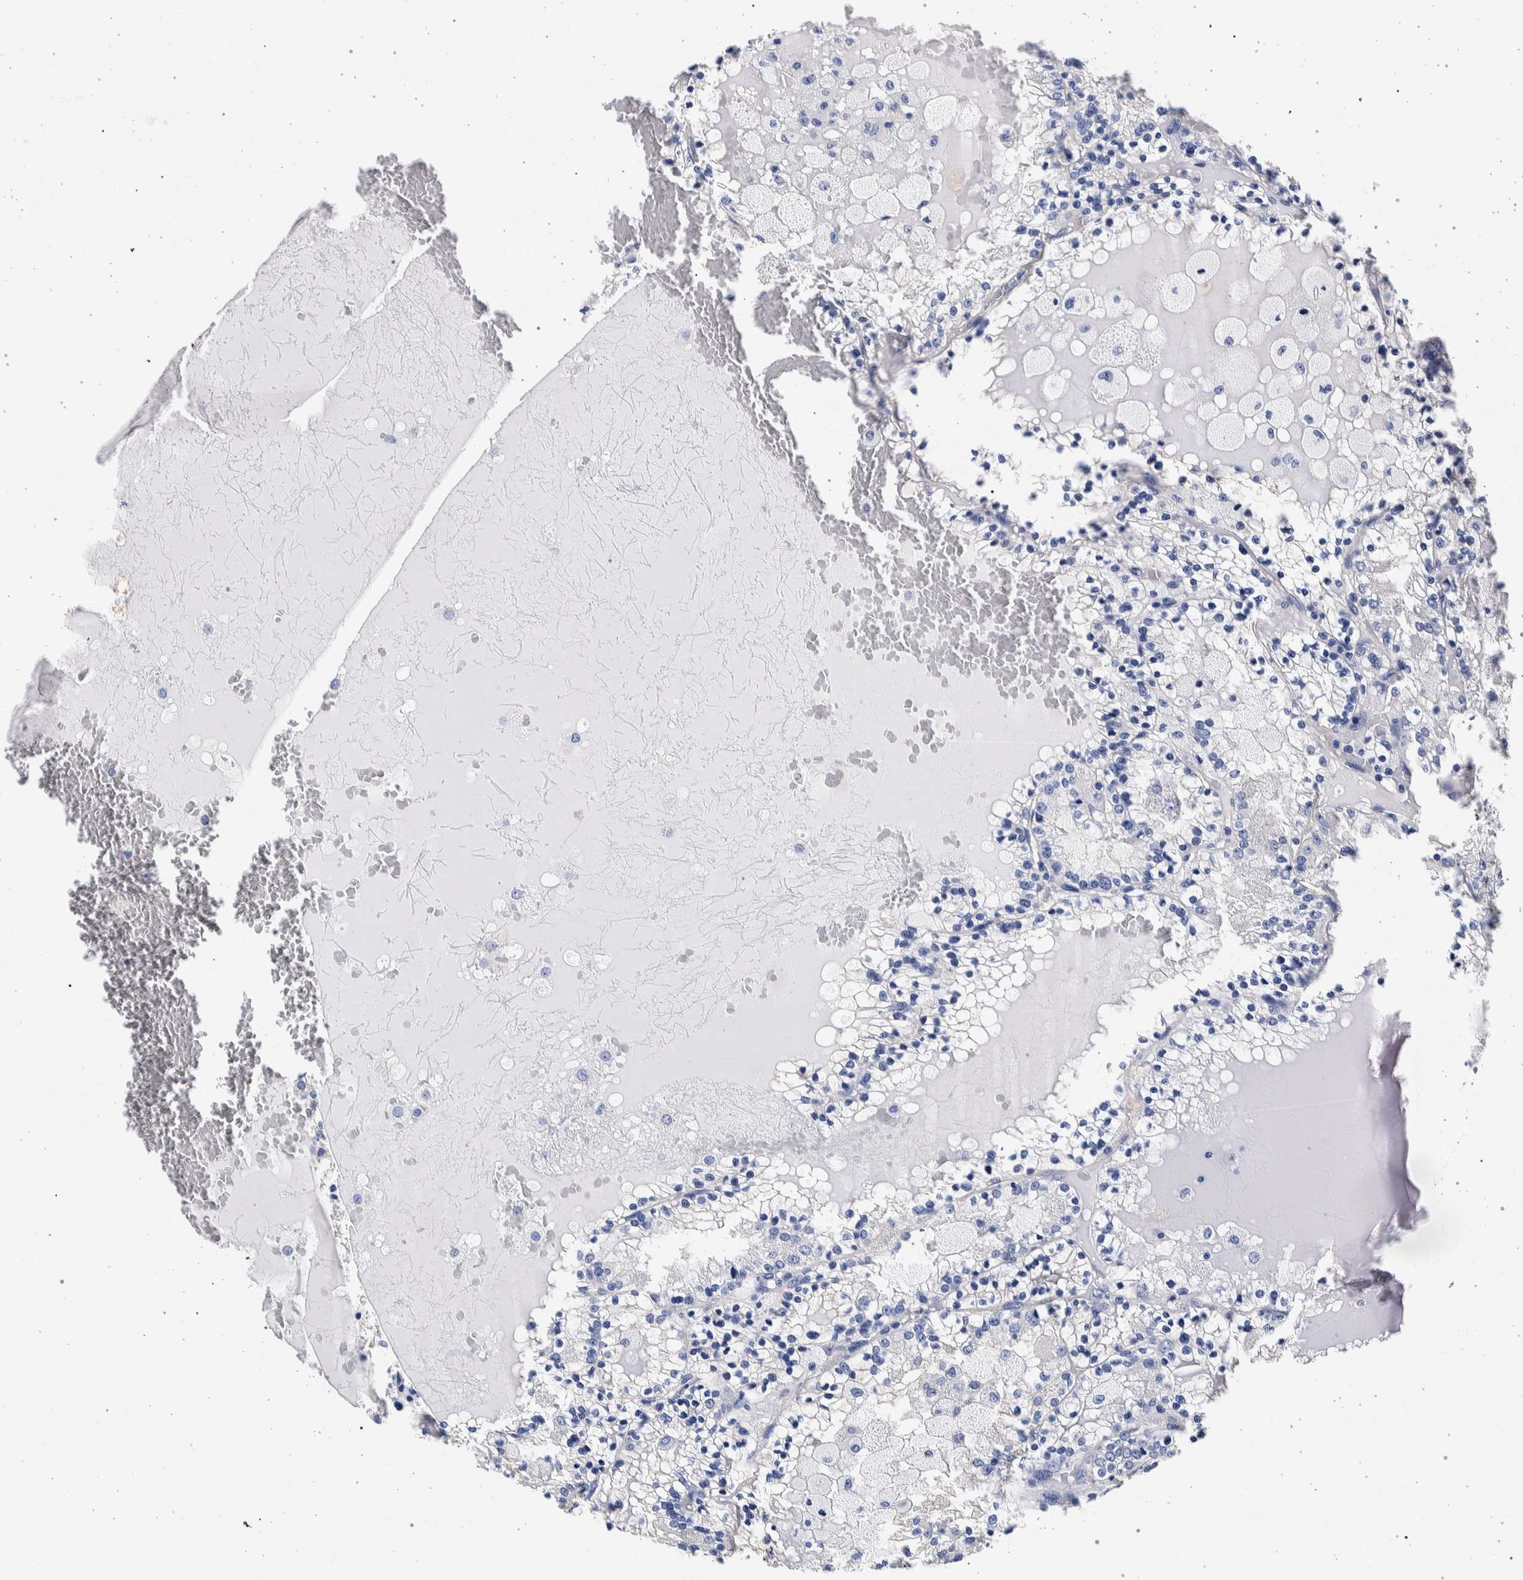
{"staining": {"intensity": "negative", "quantity": "none", "location": "none"}, "tissue": "renal cancer", "cell_type": "Tumor cells", "image_type": "cancer", "snomed": [{"axis": "morphology", "description": "Adenocarcinoma, NOS"}, {"axis": "topography", "description": "Kidney"}], "caption": "The immunohistochemistry (IHC) histopathology image has no significant positivity in tumor cells of renal cancer tissue.", "gene": "NIBAN2", "patient": {"sex": "female", "age": 56}}